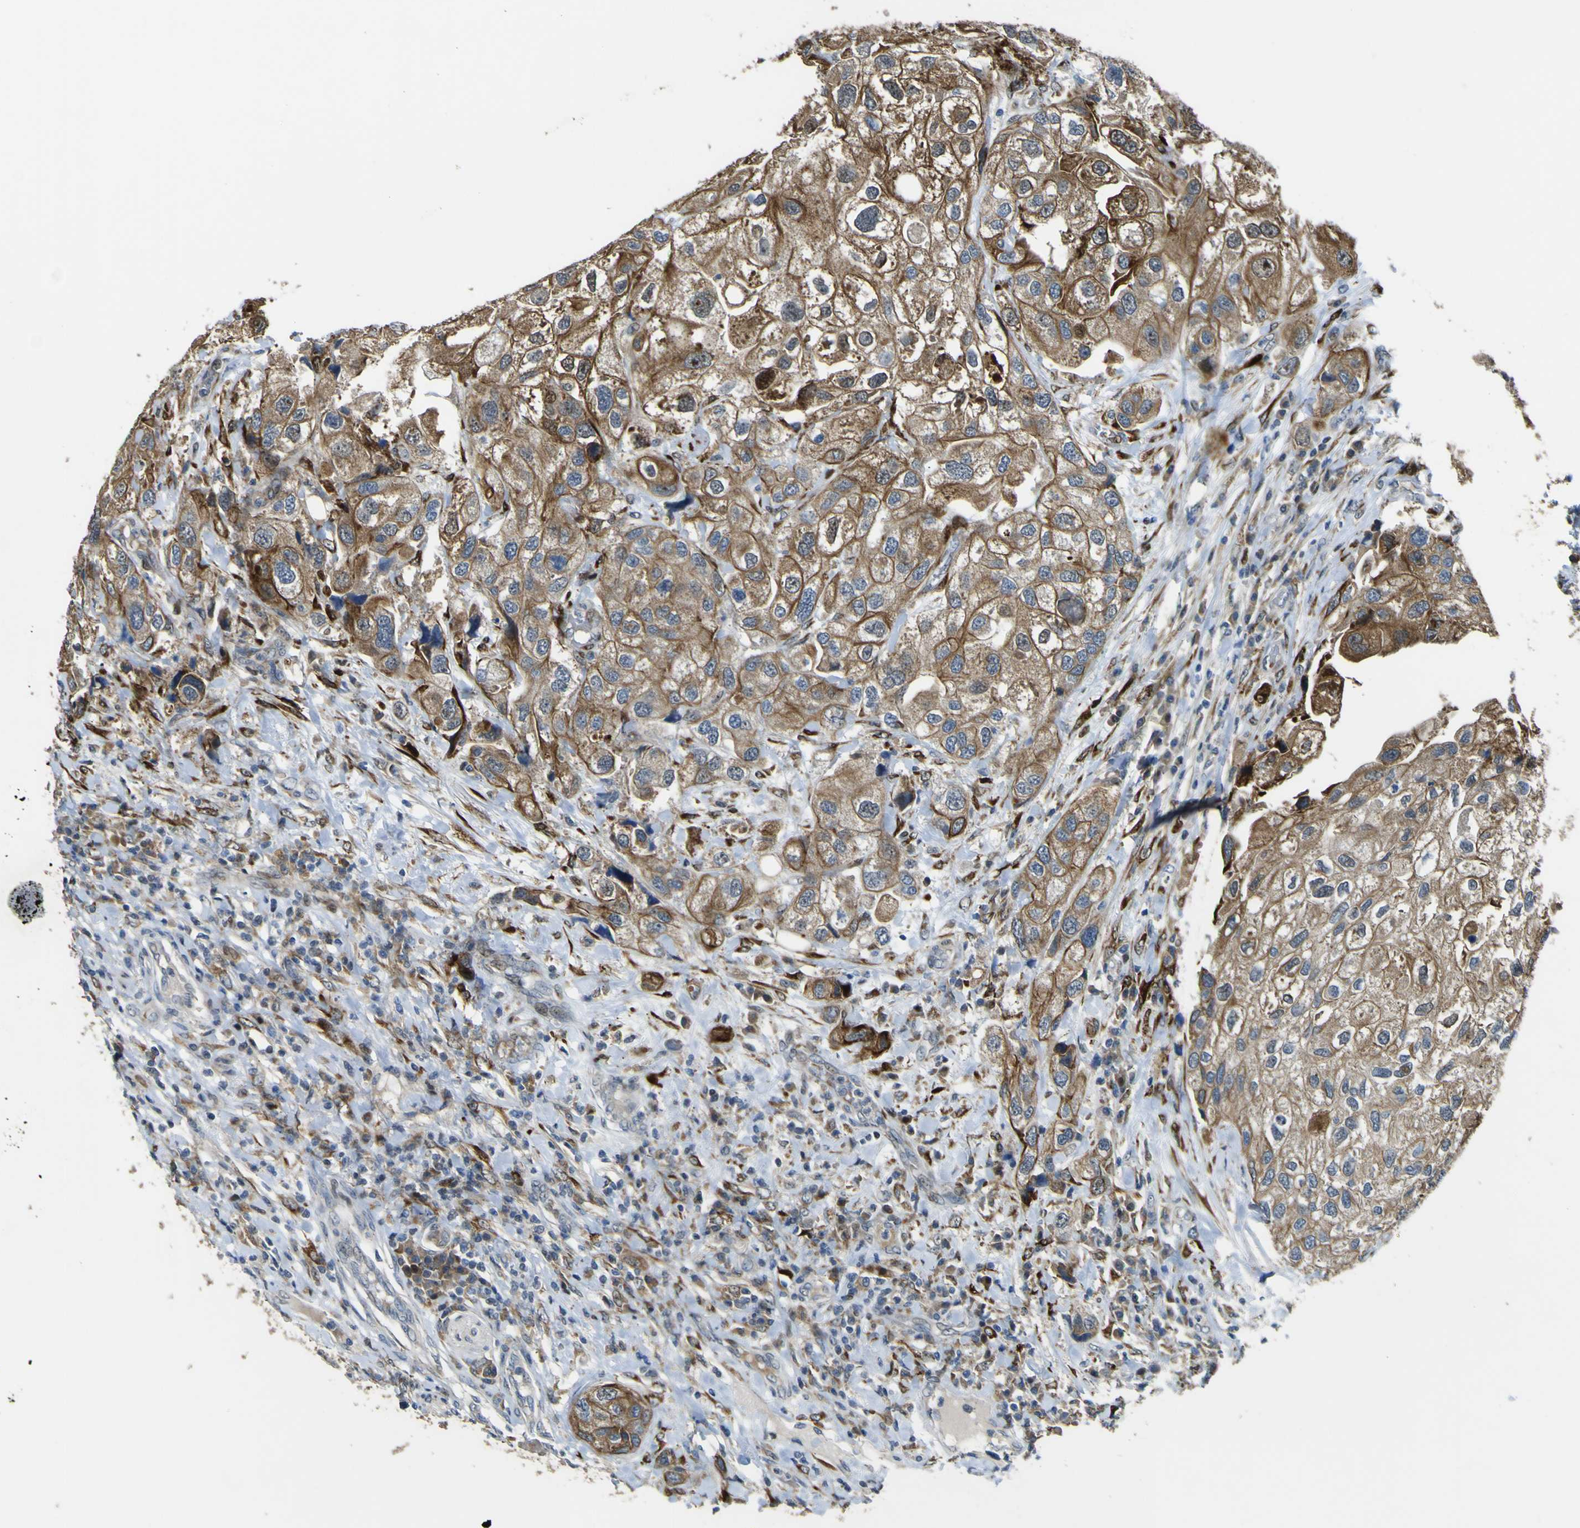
{"staining": {"intensity": "moderate", "quantity": ">75%", "location": "cytoplasmic/membranous"}, "tissue": "urothelial cancer", "cell_type": "Tumor cells", "image_type": "cancer", "snomed": [{"axis": "morphology", "description": "Urothelial carcinoma, High grade"}, {"axis": "topography", "description": "Urinary bladder"}], "caption": "Moderate cytoplasmic/membranous staining for a protein is seen in approximately >75% of tumor cells of urothelial carcinoma (high-grade) using IHC.", "gene": "LBHD1", "patient": {"sex": "female", "age": 64}}